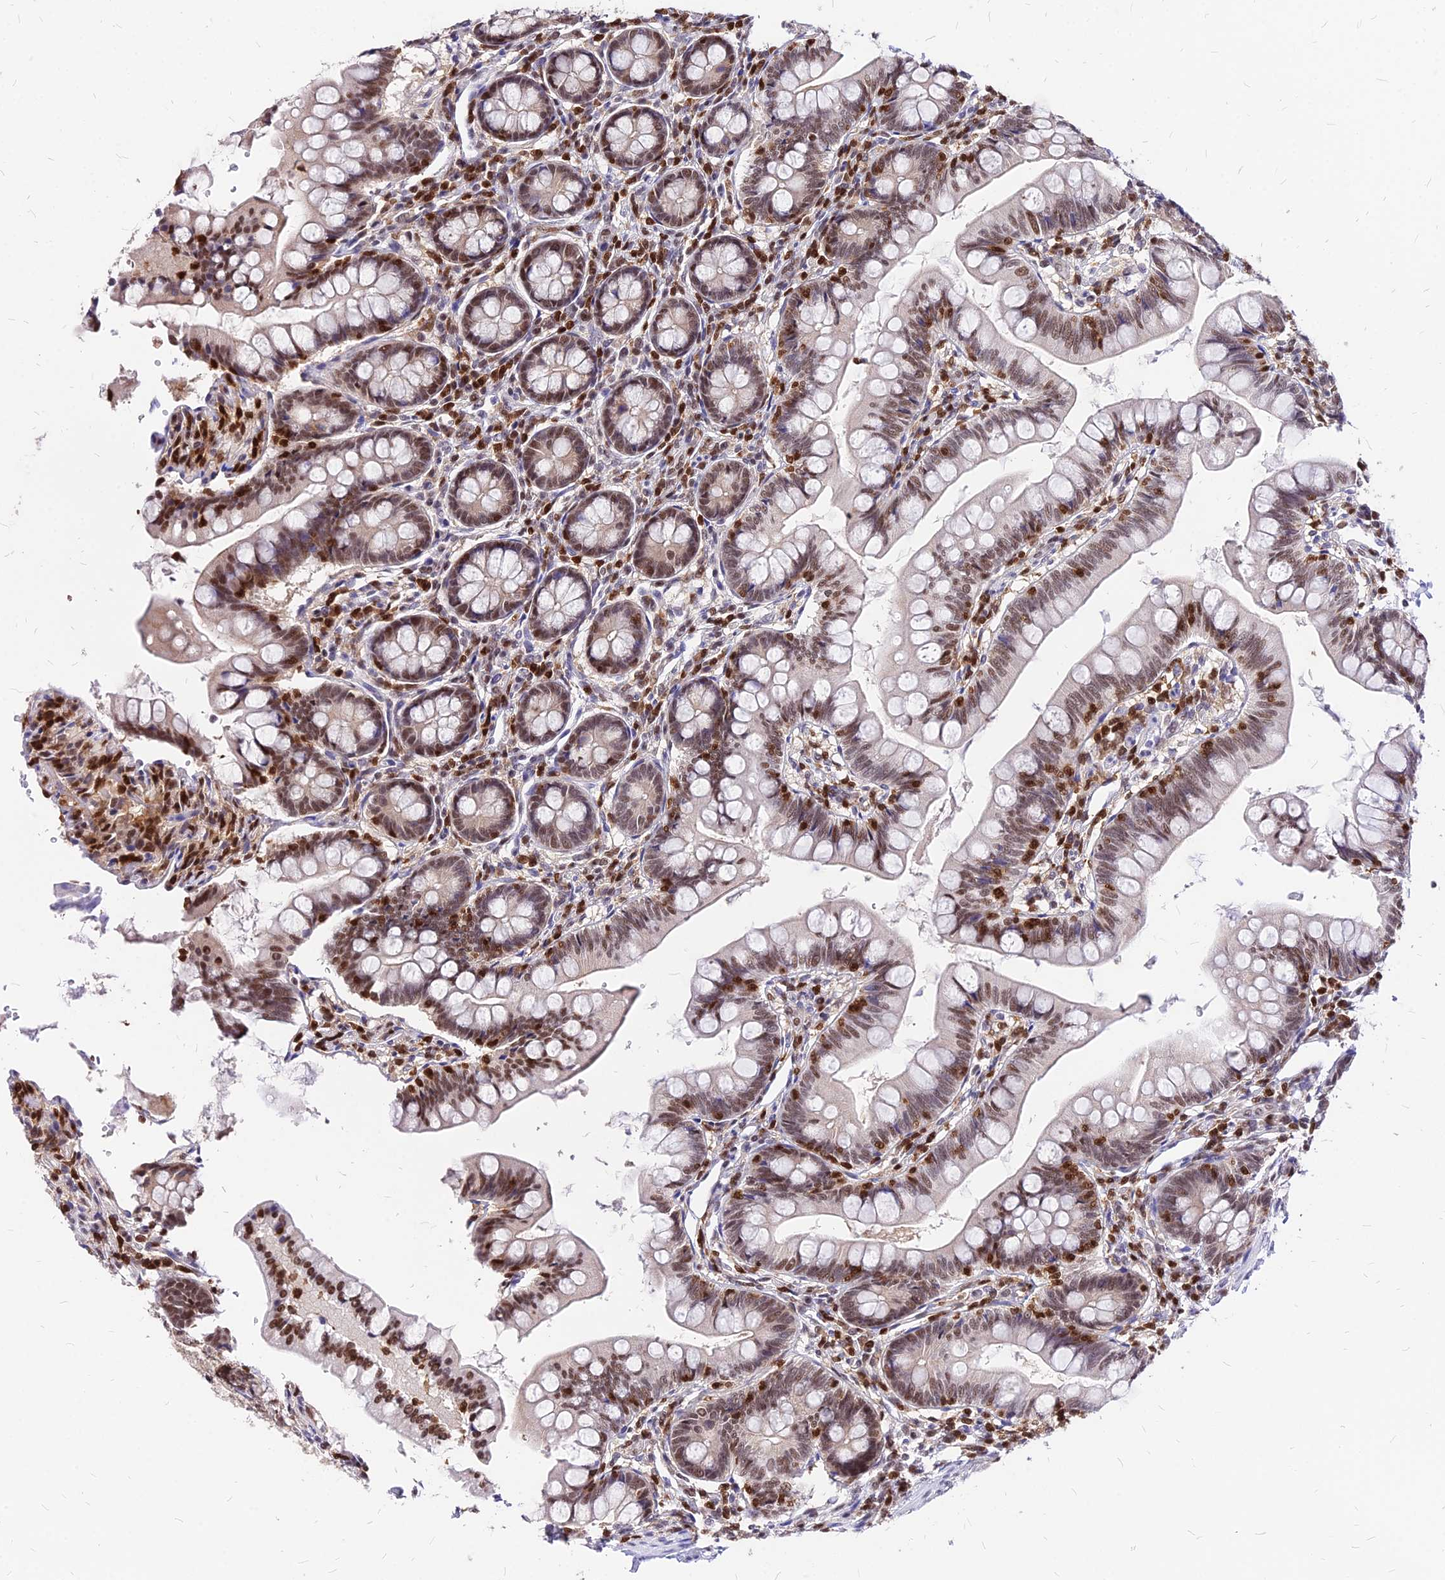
{"staining": {"intensity": "moderate", "quantity": "25%-75%", "location": "nuclear"}, "tissue": "small intestine", "cell_type": "Glandular cells", "image_type": "normal", "snomed": [{"axis": "morphology", "description": "Normal tissue, NOS"}, {"axis": "topography", "description": "Small intestine"}], "caption": "DAB (3,3'-diaminobenzidine) immunohistochemical staining of normal small intestine shows moderate nuclear protein expression in approximately 25%-75% of glandular cells. The protein of interest is stained brown, and the nuclei are stained in blue (DAB (3,3'-diaminobenzidine) IHC with brightfield microscopy, high magnification).", "gene": "PAXX", "patient": {"sex": "male", "age": 7}}